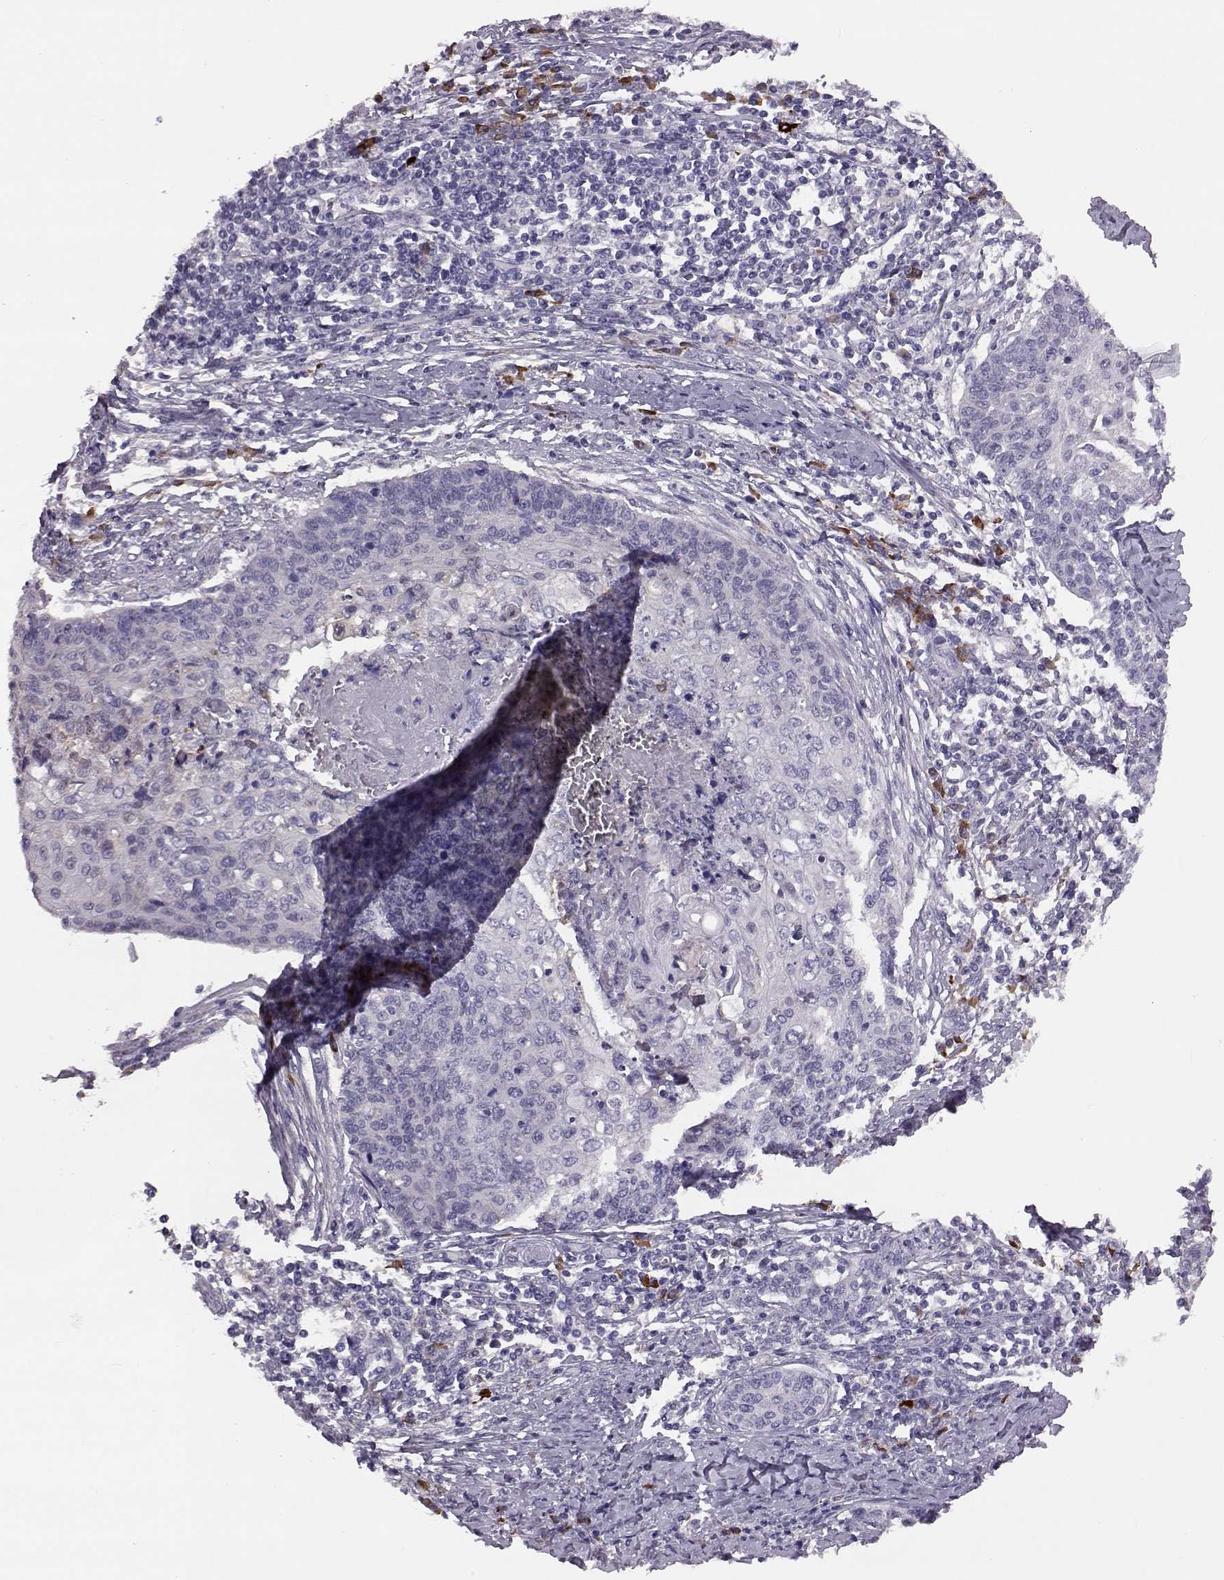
{"staining": {"intensity": "negative", "quantity": "none", "location": "none"}, "tissue": "cervical cancer", "cell_type": "Tumor cells", "image_type": "cancer", "snomed": [{"axis": "morphology", "description": "Squamous cell carcinoma, NOS"}, {"axis": "topography", "description": "Cervix"}], "caption": "Immunohistochemistry micrograph of neoplastic tissue: cervical cancer (squamous cell carcinoma) stained with DAB demonstrates no significant protein staining in tumor cells.", "gene": "ADGRG5", "patient": {"sex": "female", "age": 39}}